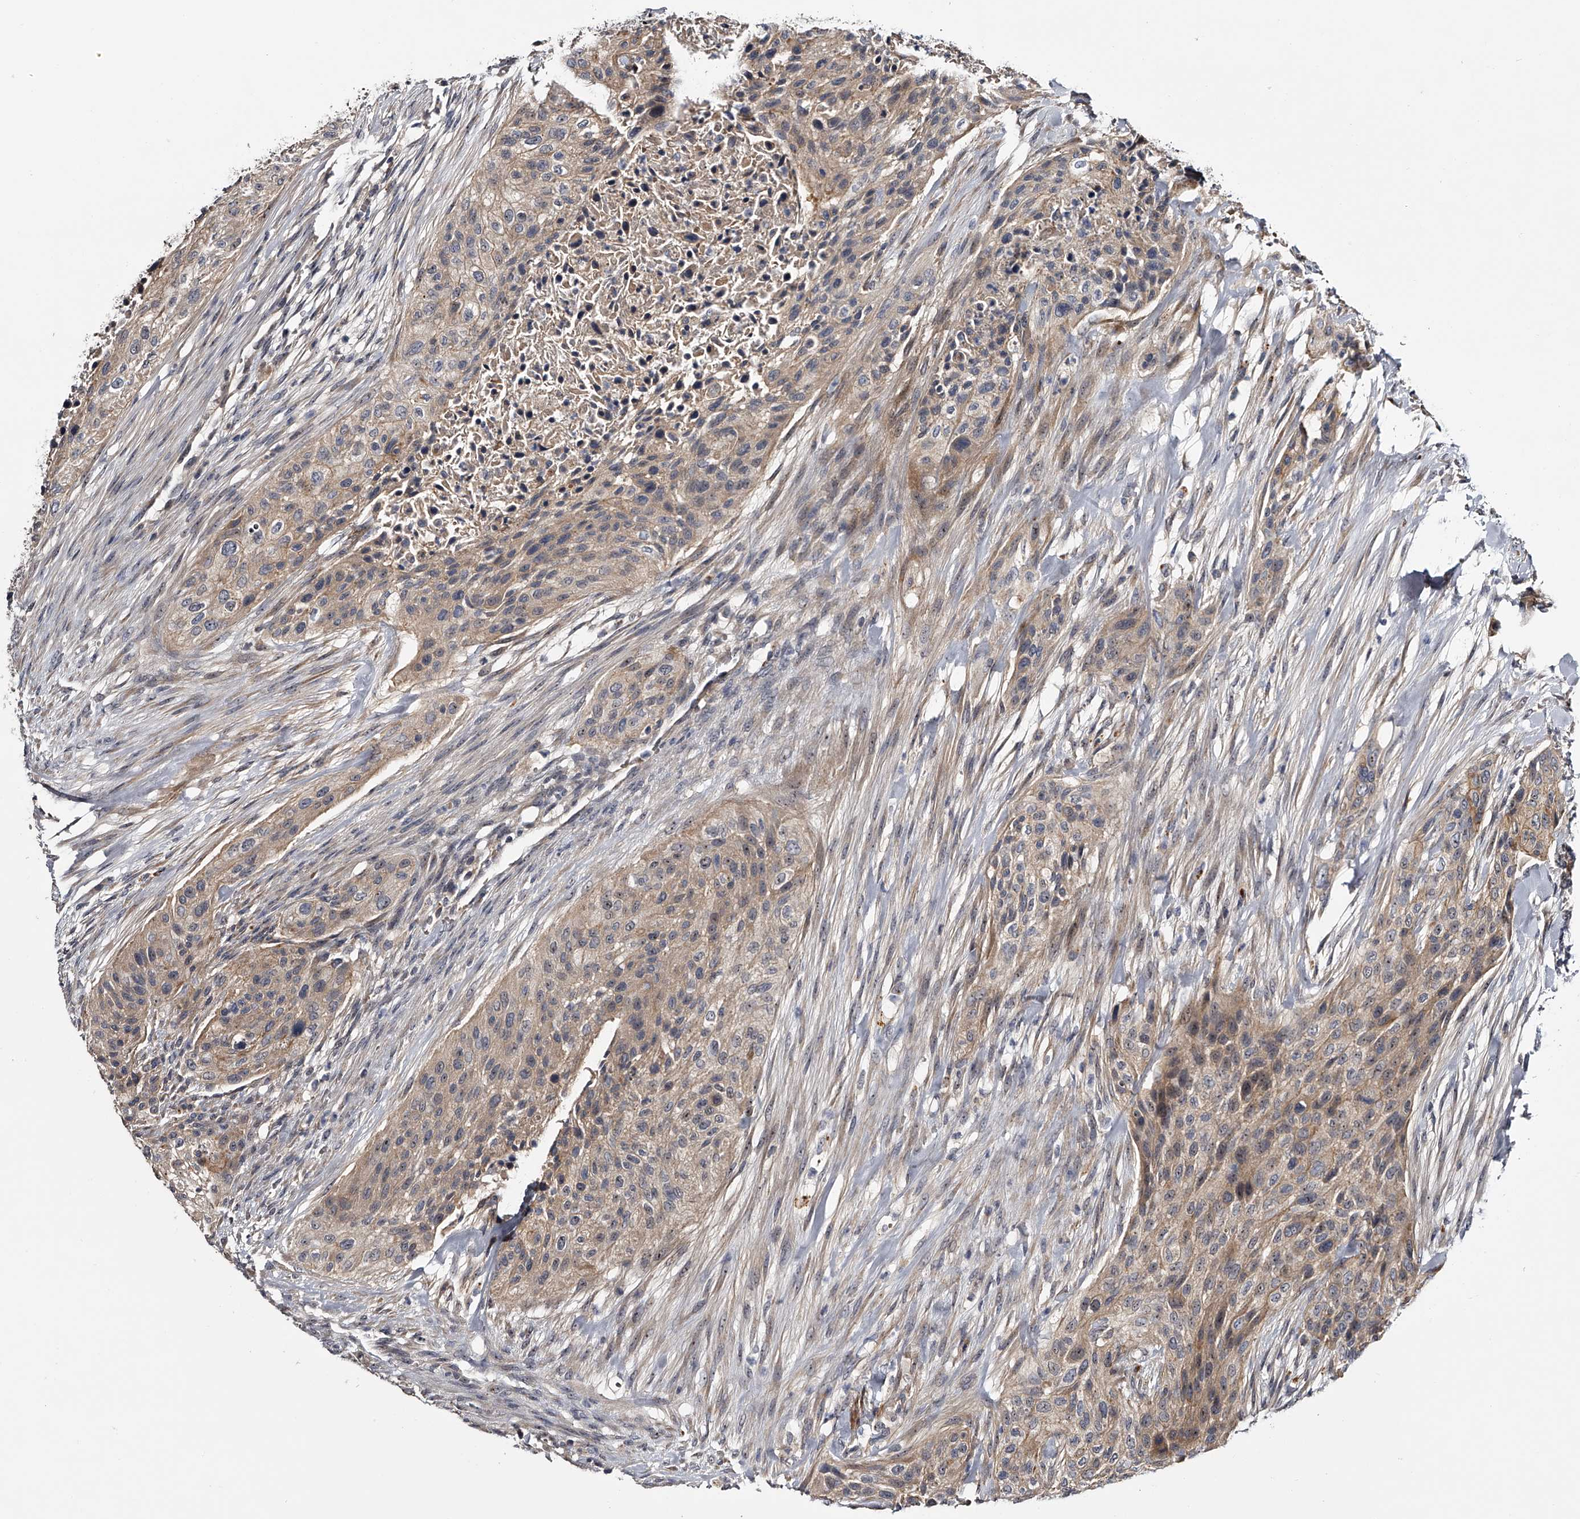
{"staining": {"intensity": "moderate", "quantity": "25%-75%", "location": "cytoplasmic/membranous,nuclear"}, "tissue": "urothelial cancer", "cell_type": "Tumor cells", "image_type": "cancer", "snomed": [{"axis": "morphology", "description": "Urothelial carcinoma, High grade"}, {"axis": "topography", "description": "Urinary bladder"}], "caption": "High-grade urothelial carcinoma was stained to show a protein in brown. There is medium levels of moderate cytoplasmic/membranous and nuclear expression in about 25%-75% of tumor cells.", "gene": "MDN1", "patient": {"sex": "male", "age": 35}}